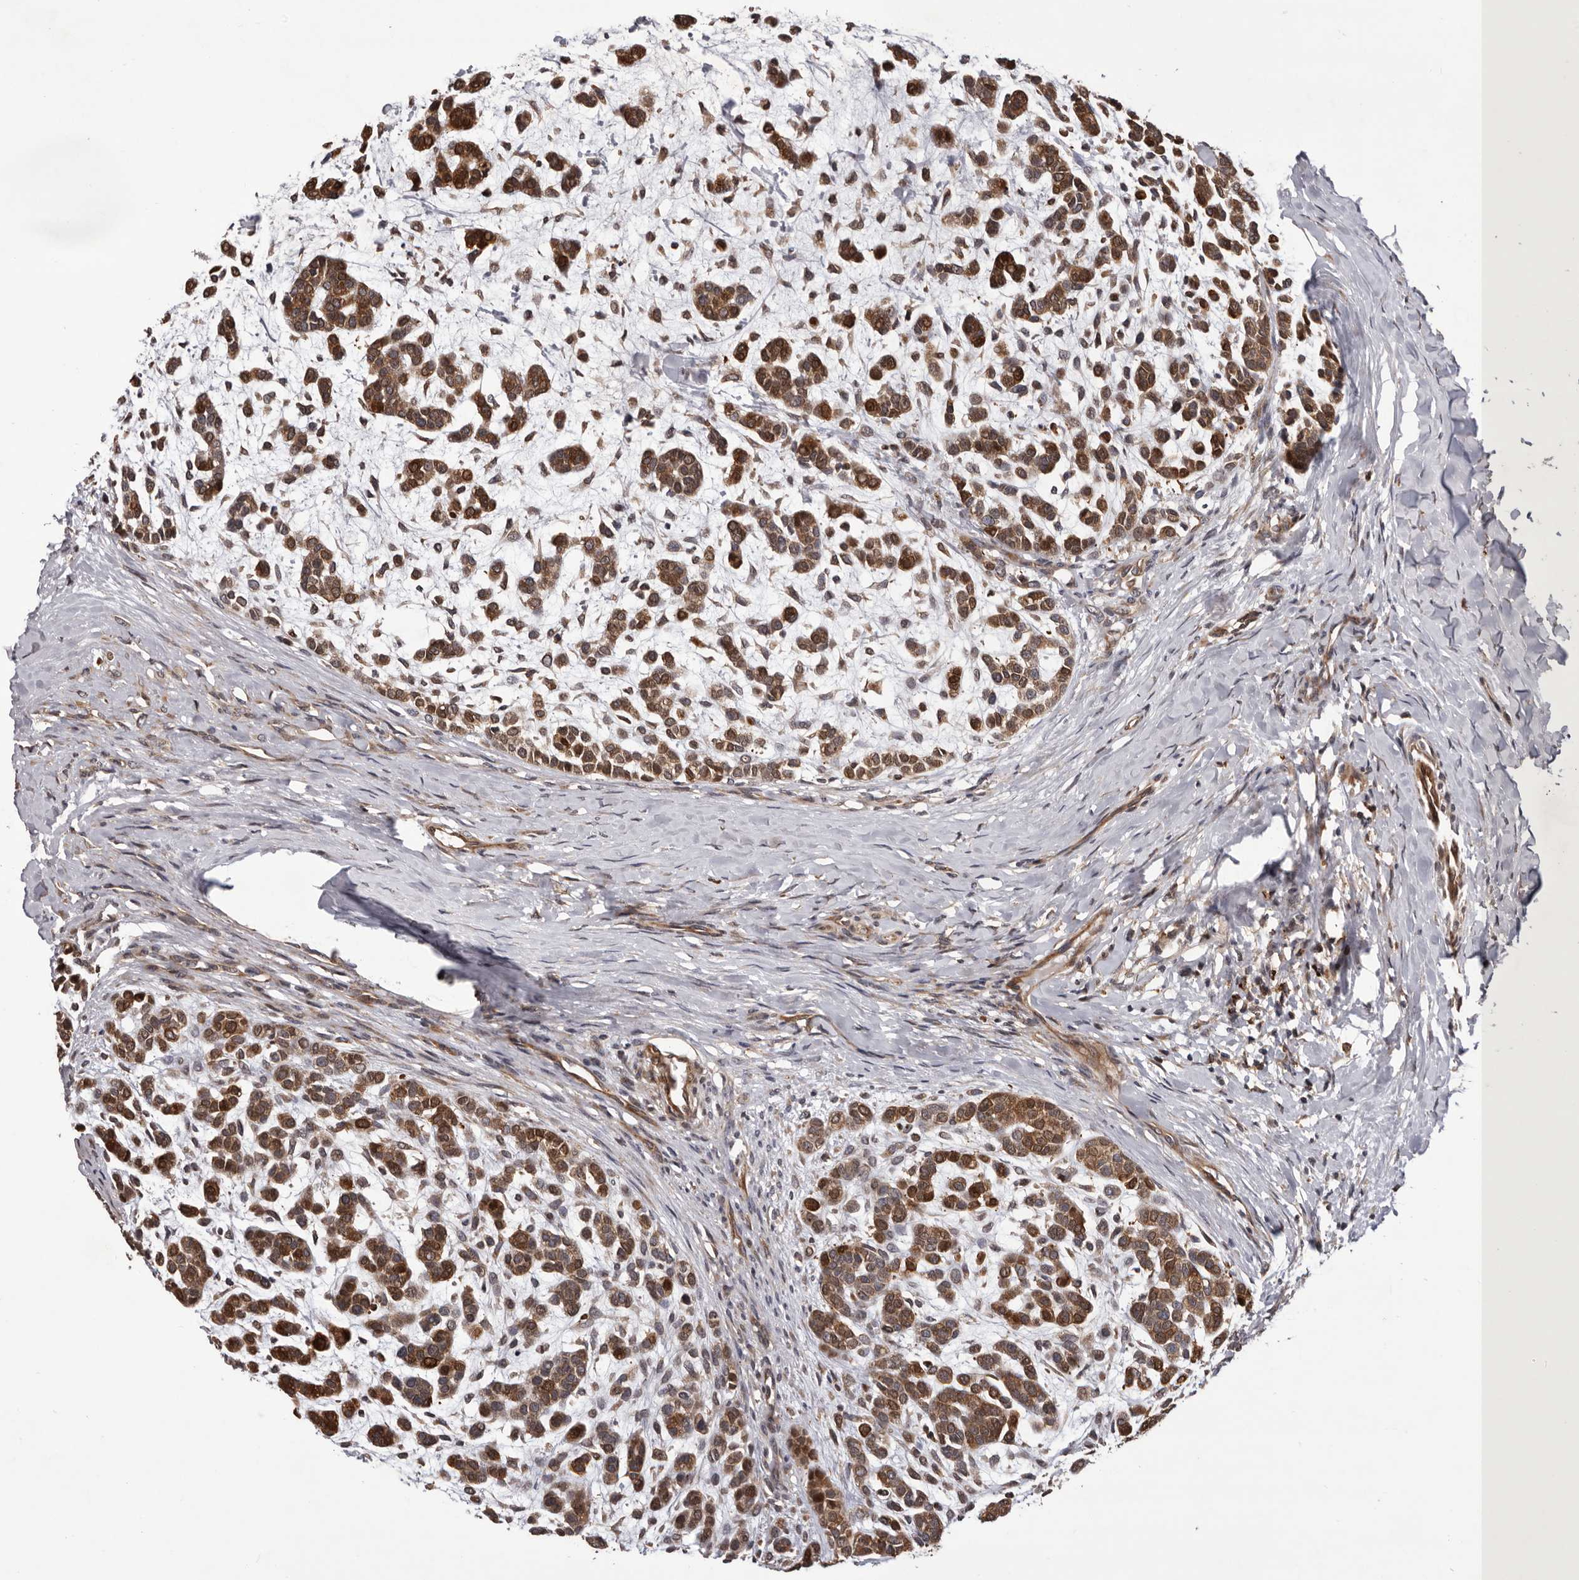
{"staining": {"intensity": "moderate", "quantity": ">75%", "location": "cytoplasmic/membranous"}, "tissue": "head and neck cancer", "cell_type": "Tumor cells", "image_type": "cancer", "snomed": [{"axis": "morphology", "description": "Adenocarcinoma, NOS"}, {"axis": "morphology", "description": "Adenoma, NOS"}, {"axis": "topography", "description": "Head-Neck"}], "caption": "The image displays a brown stain indicating the presence of a protein in the cytoplasmic/membranous of tumor cells in head and neck cancer.", "gene": "GADD45B", "patient": {"sex": "female", "age": 55}}